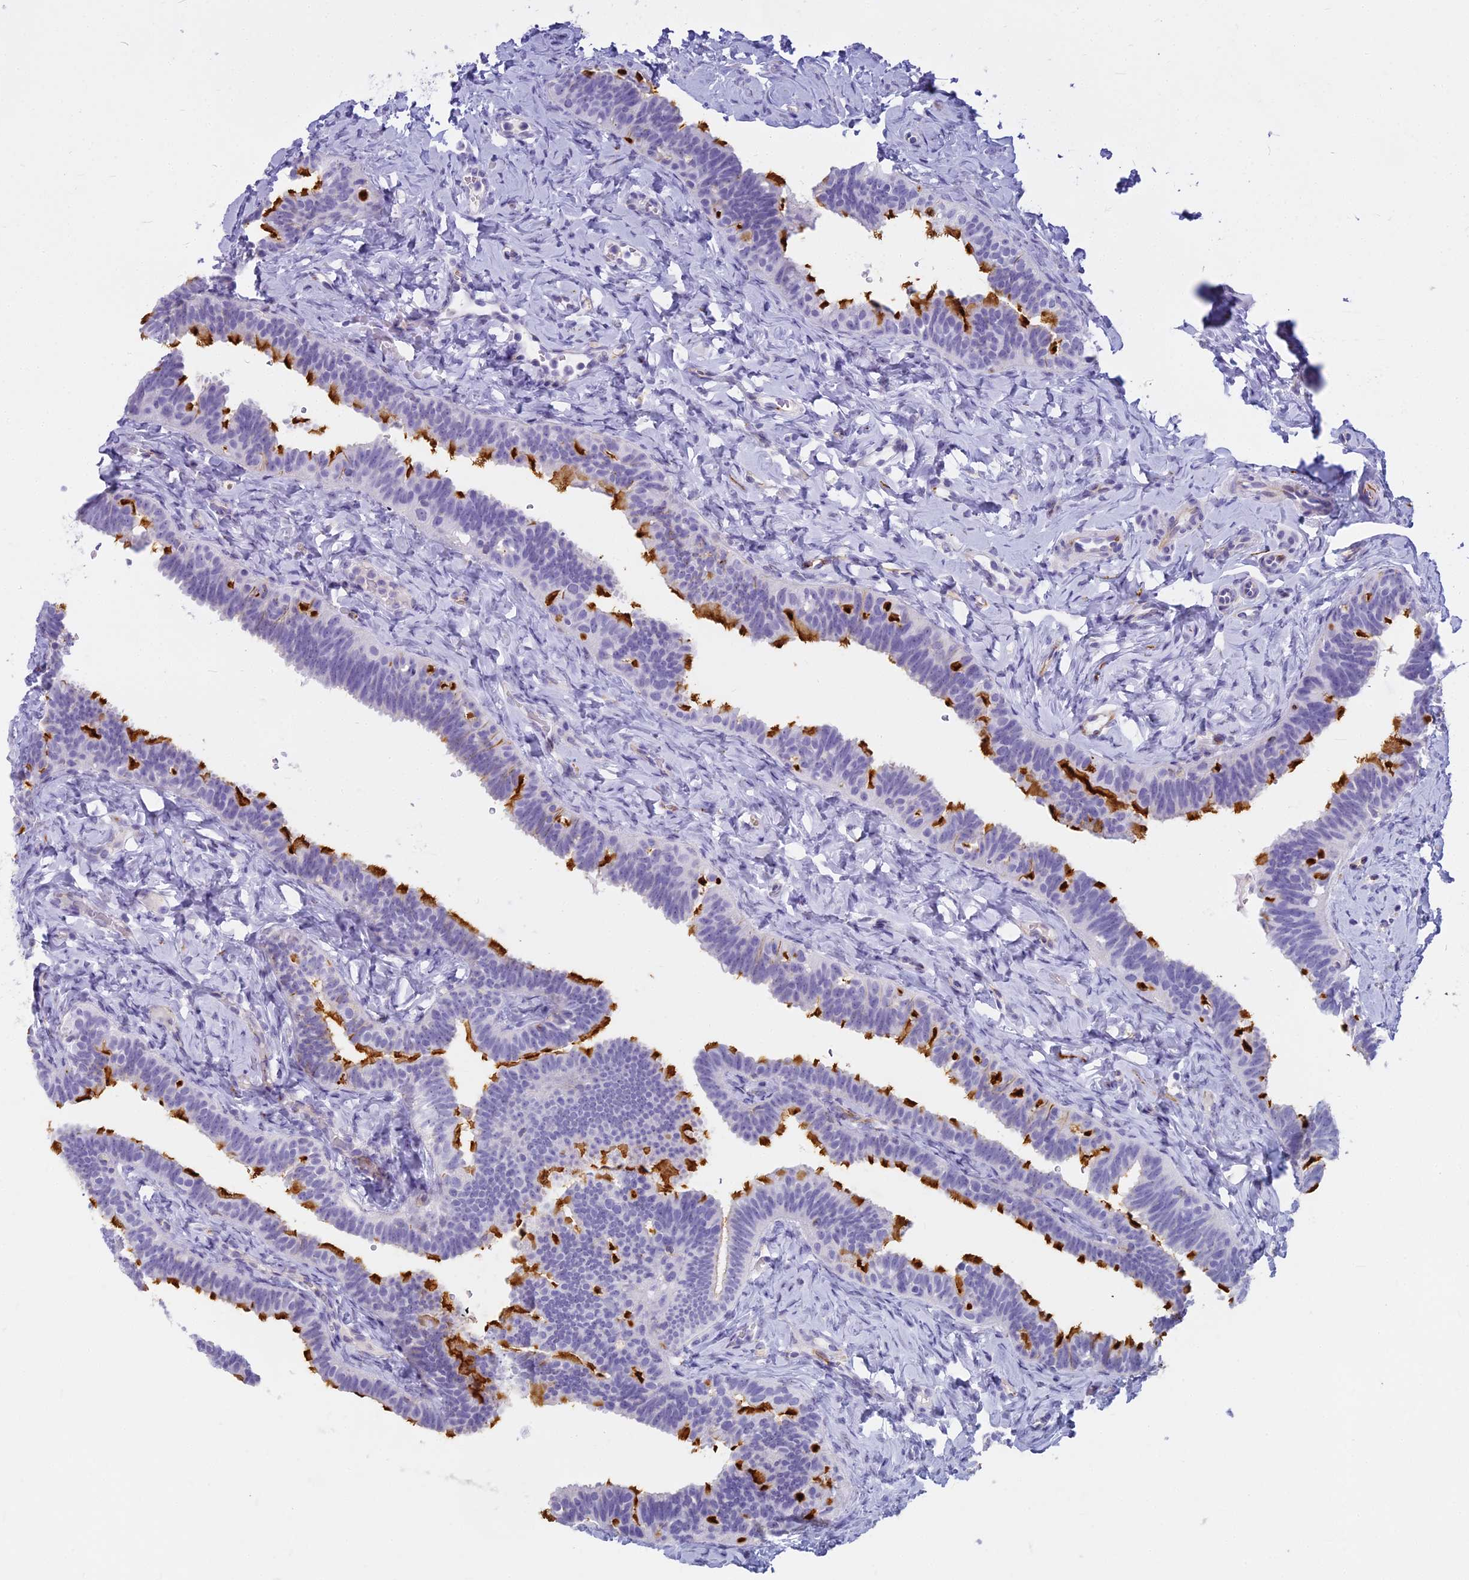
{"staining": {"intensity": "strong", "quantity": "25%-75%", "location": "cytoplasmic/membranous"}, "tissue": "fallopian tube", "cell_type": "Glandular cells", "image_type": "normal", "snomed": [{"axis": "morphology", "description": "Normal tissue, NOS"}, {"axis": "topography", "description": "Fallopian tube"}], "caption": "Immunohistochemistry (IHC) image of benign fallopian tube: human fallopian tube stained using IHC displays high levels of strong protein expression localized specifically in the cytoplasmic/membranous of glandular cells, appearing as a cytoplasmic/membranous brown color.", "gene": "ENSG00000265118", "patient": {"sex": "female", "age": 65}}